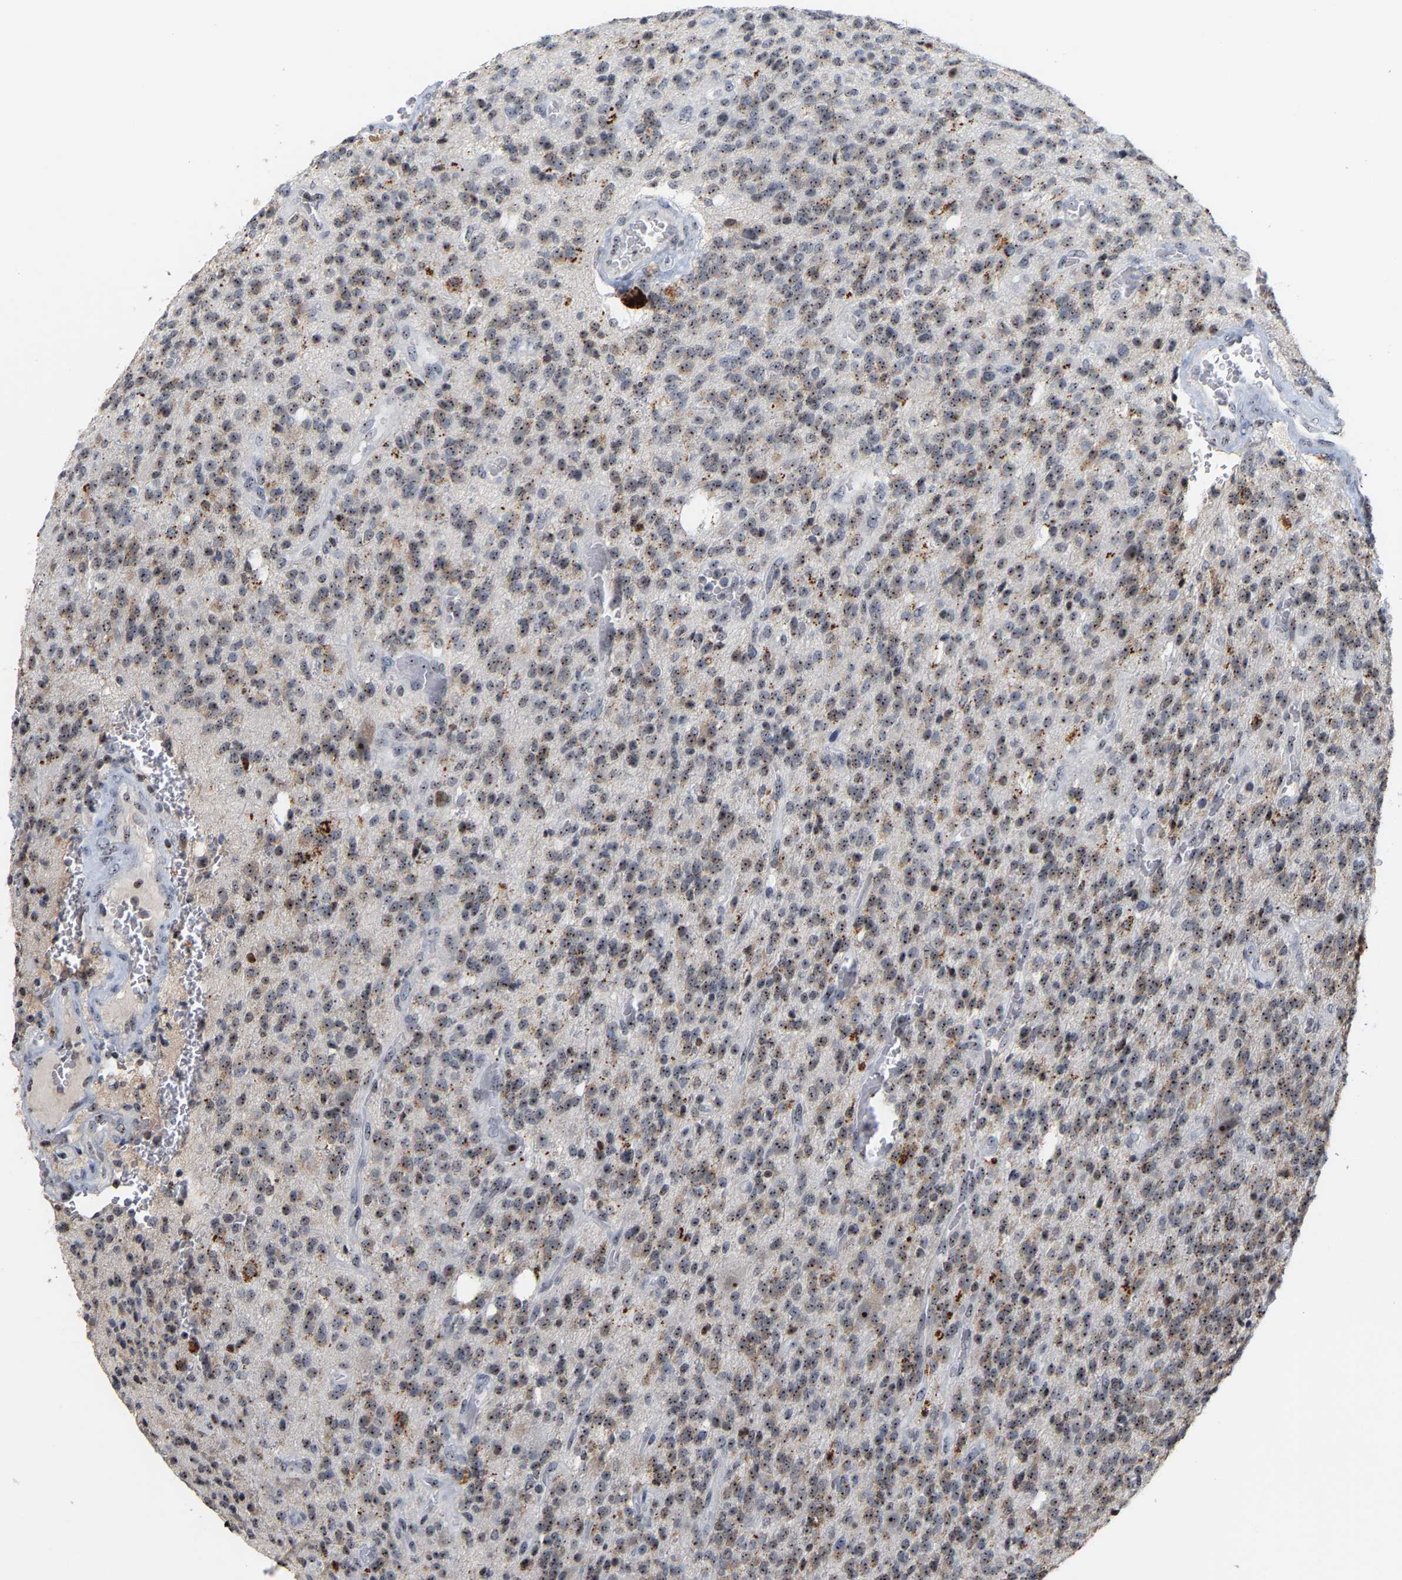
{"staining": {"intensity": "moderate", "quantity": ">75%", "location": "nuclear"}, "tissue": "glioma", "cell_type": "Tumor cells", "image_type": "cancer", "snomed": [{"axis": "morphology", "description": "Glioma, malignant, High grade"}, {"axis": "topography", "description": "Brain"}], "caption": "This micrograph shows IHC staining of glioma, with medium moderate nuclear expression in about >75% of tumor cells.", "gene": "NOP58", "patient": {"sex": "male", "age": 34}}